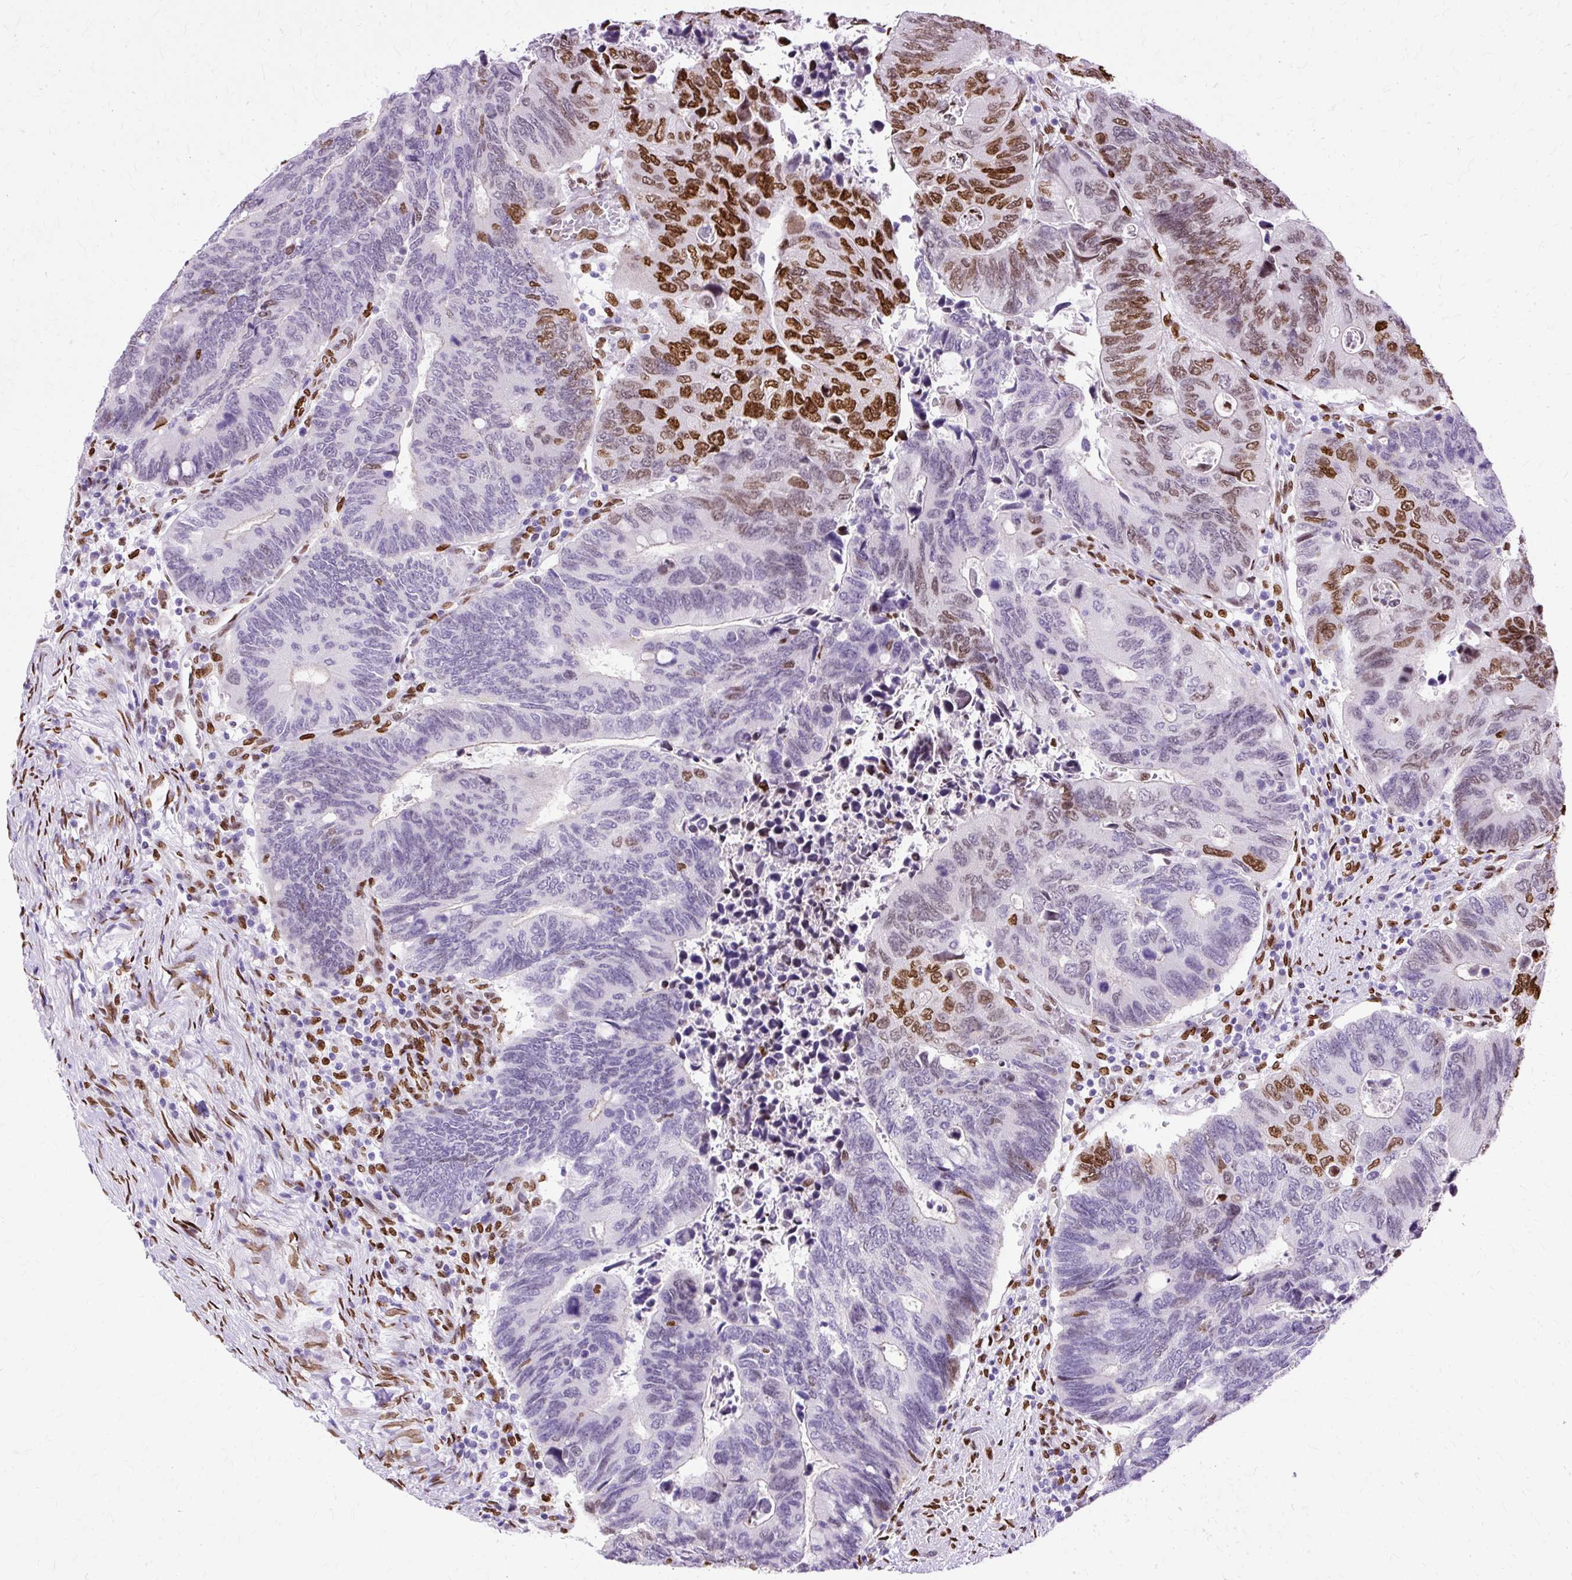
{"staining": {"intensity": "strong", "quantity": "<25%", "location": "nuclear"}, "tissue": "colorectal cancer", "cell_type": "Tumor cells", "image_type": "cancer", "snomed": [{"axis": "morphology", "description": "Adenocarcinoma, NOS"}, {"axis": "topography", "description": "Colon"}], "caption": "A medium amount of strong nuclear positivity is seen in about <25% of tumor cells in adenocarcinoma (colorectal) tissue.", "gene": "TMEM184C", "patient": {"sex": "male", "age": 87}}